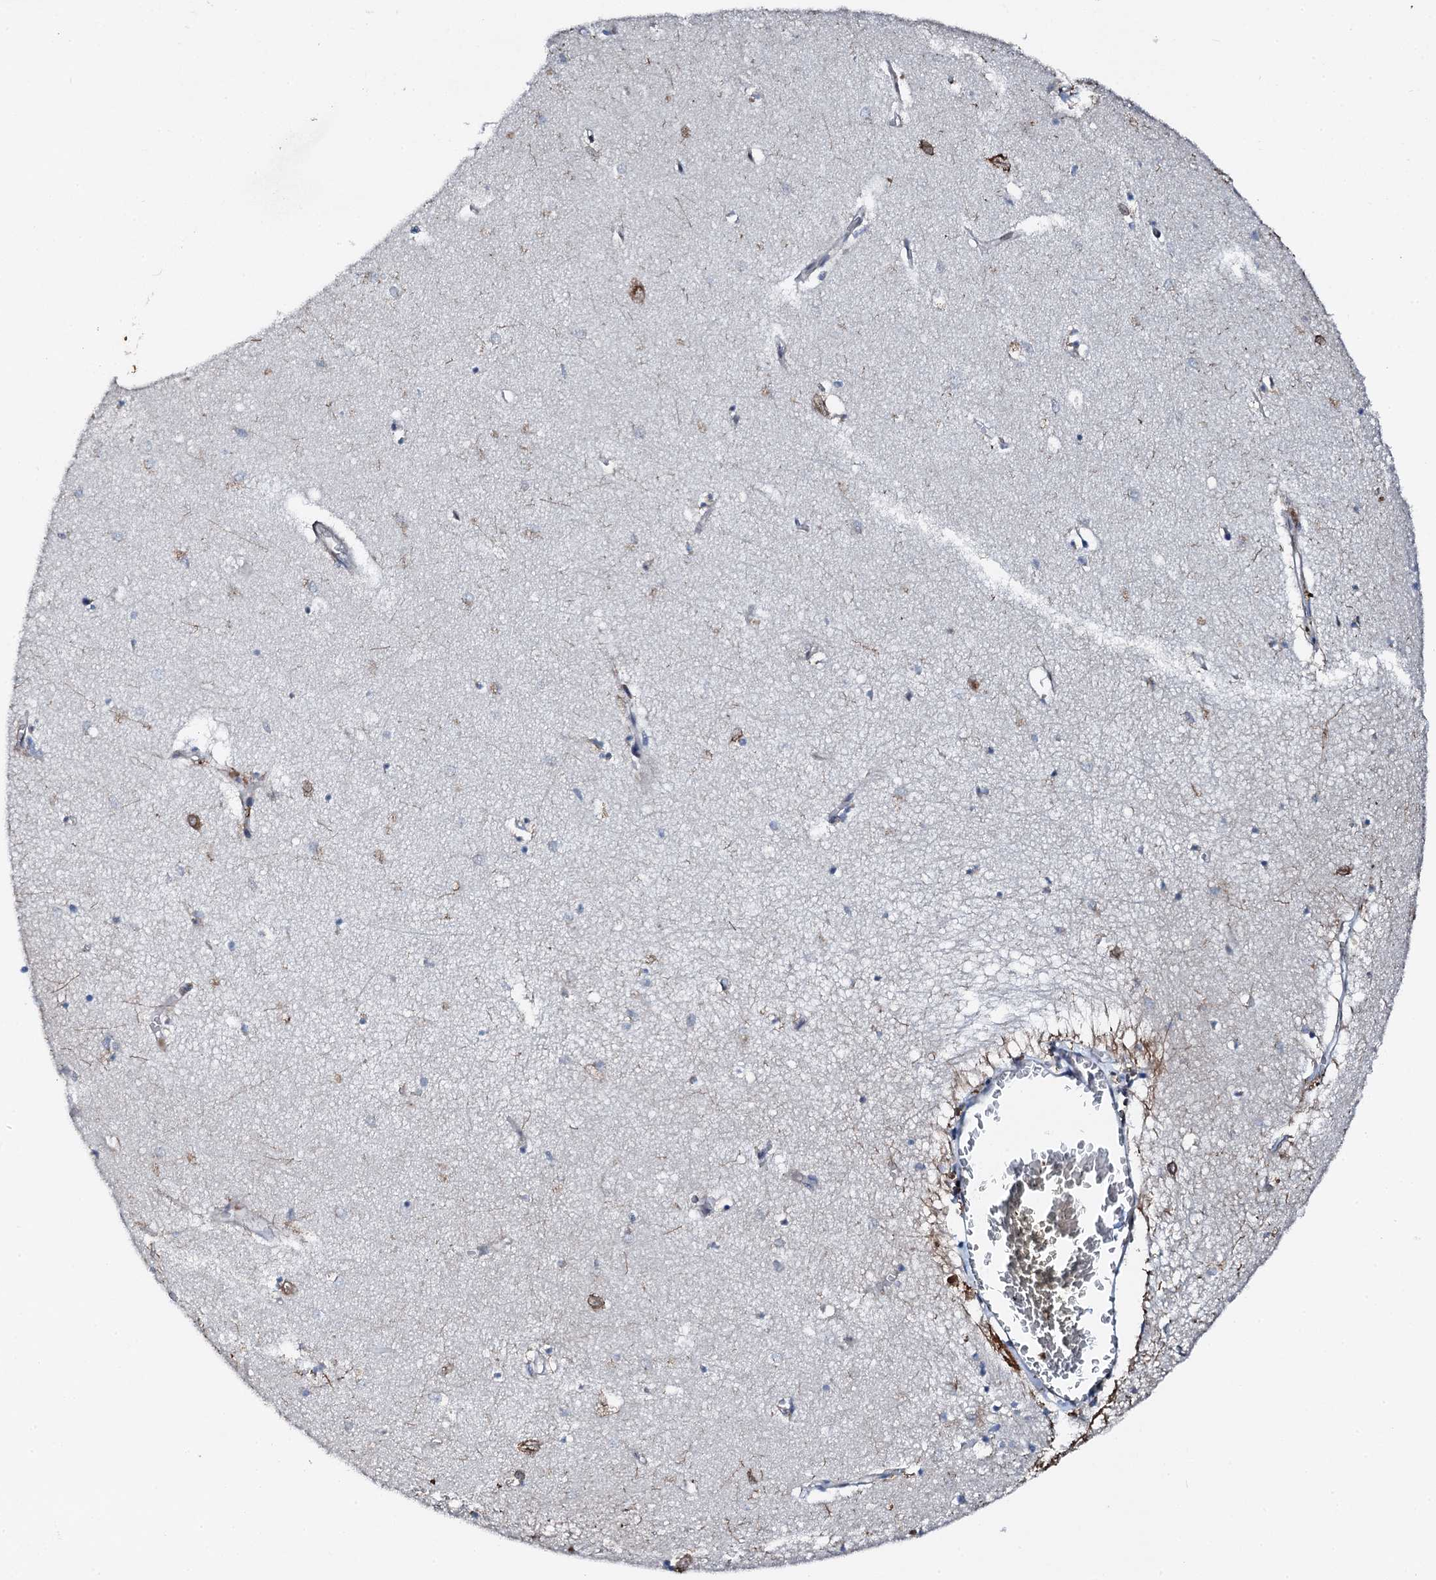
{"staining": {"intensity": "moderate", "quantity": "<25%", "location": "cytoplasmic/membranous"}, "tissue": "hippocampus", "cell_type": "Glial cells", "image_type": "normal", "snomed": [{"axis": "morphology", "description": "Normal tissue, NOS"}, {"axis": "topography", "description": "Hippocampus"}], "caption": "The image reveals staining of unremarkable hippocampus, revealing moderate cytoplasmic/membranous protein staining (brown color) within glial cells.", "gene": "EDC4", "patient": {"sex": "female", "age": 64}}